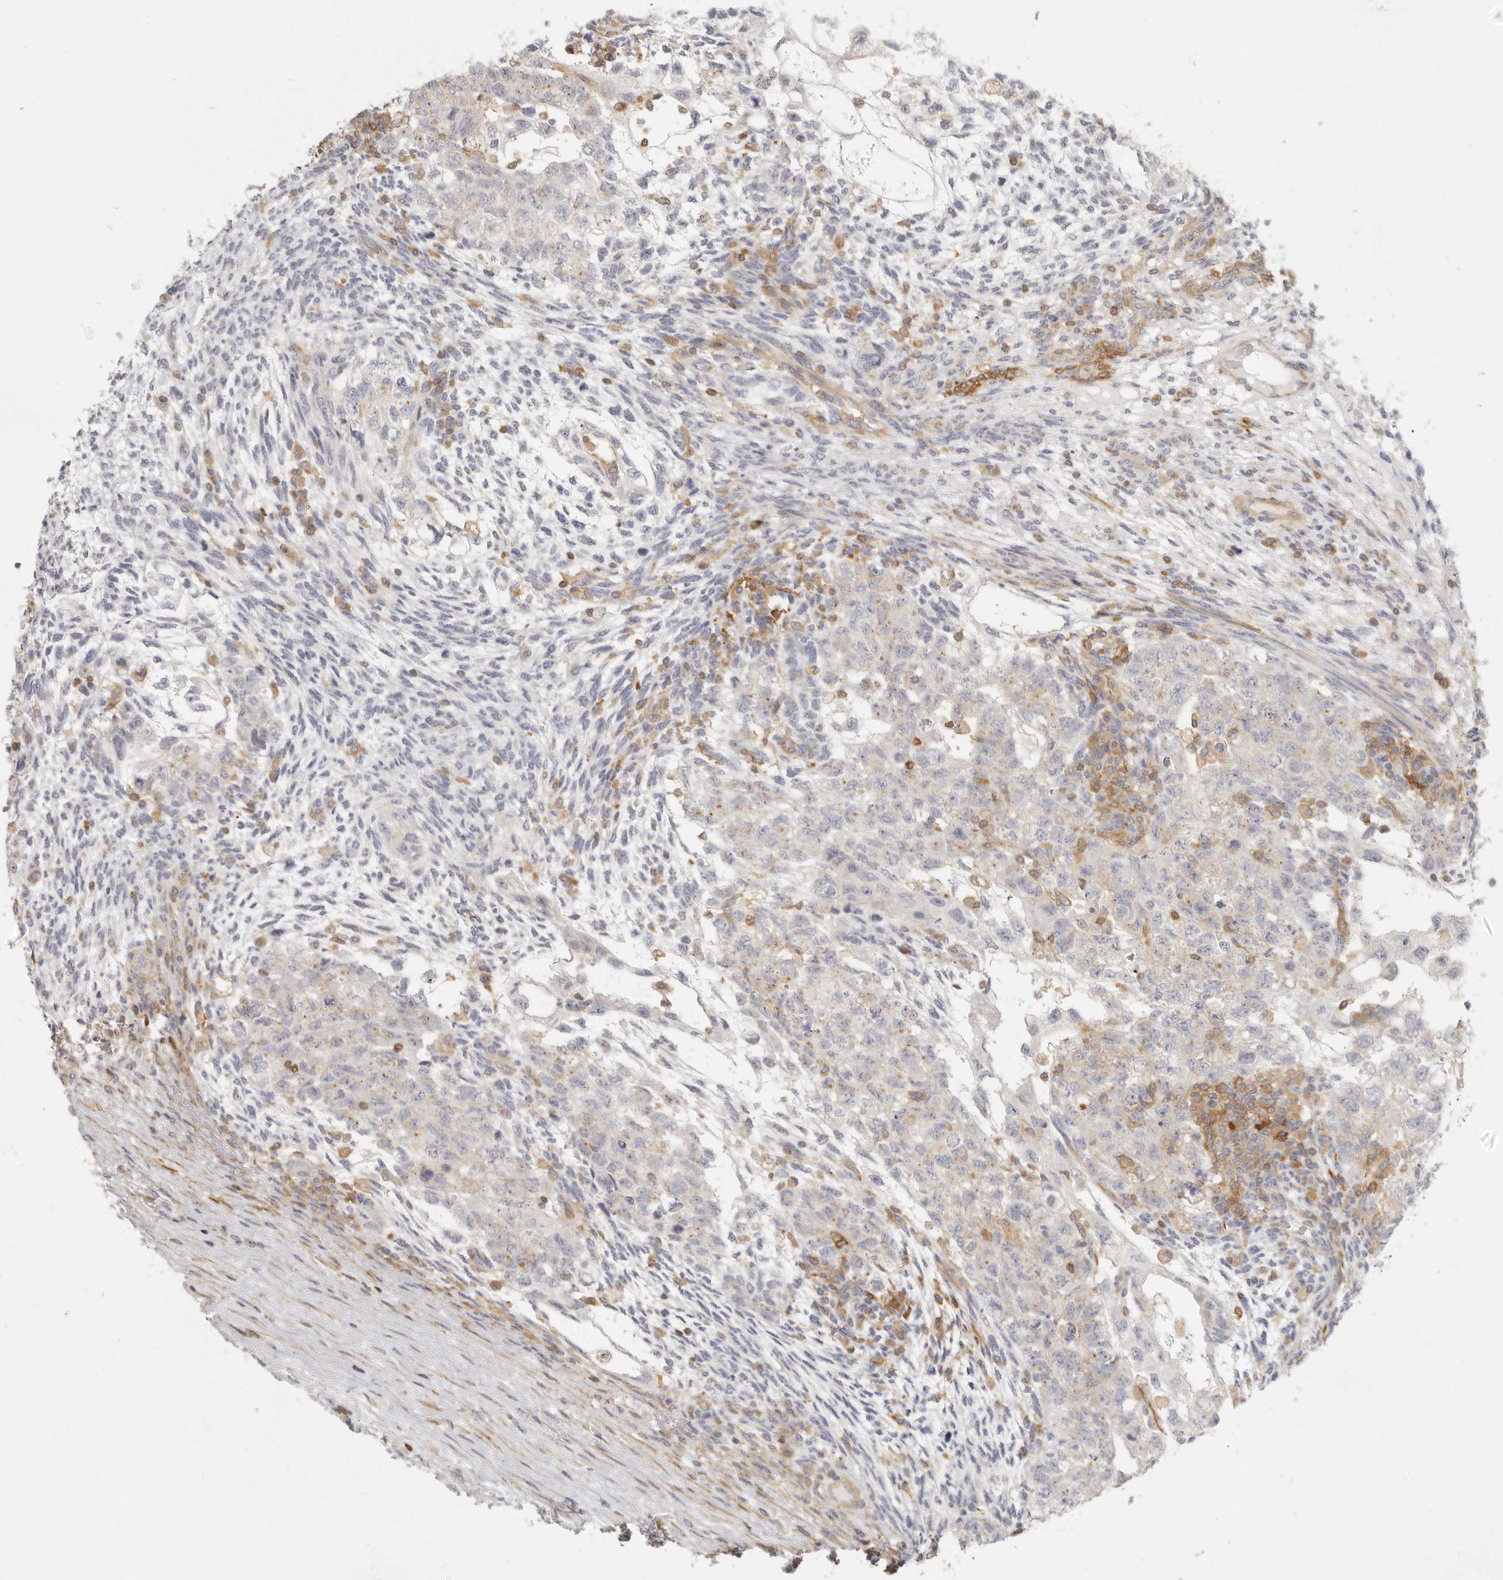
{"staining": {"intensity": "negative", "quantity": "none", "location": "none"}, "tissue": "testis cancer", "cell_type": "Tumor cells", "image_type": "cancer", "snomed": [{"axis": "morphology", "description": "Normal tissue, NOS"}, {"axis": "morphology", "description": "Carcinoma, Embryonal, NOS"}, {"axis": "topography", "description": "Testis"}], "caption": "Micrograph shows no significant protein expression in tumor cells of testis cancer (embryonal carcinoma).", "gene": "NIBAN1", "patient": {"sex": "male", "age": 36}}